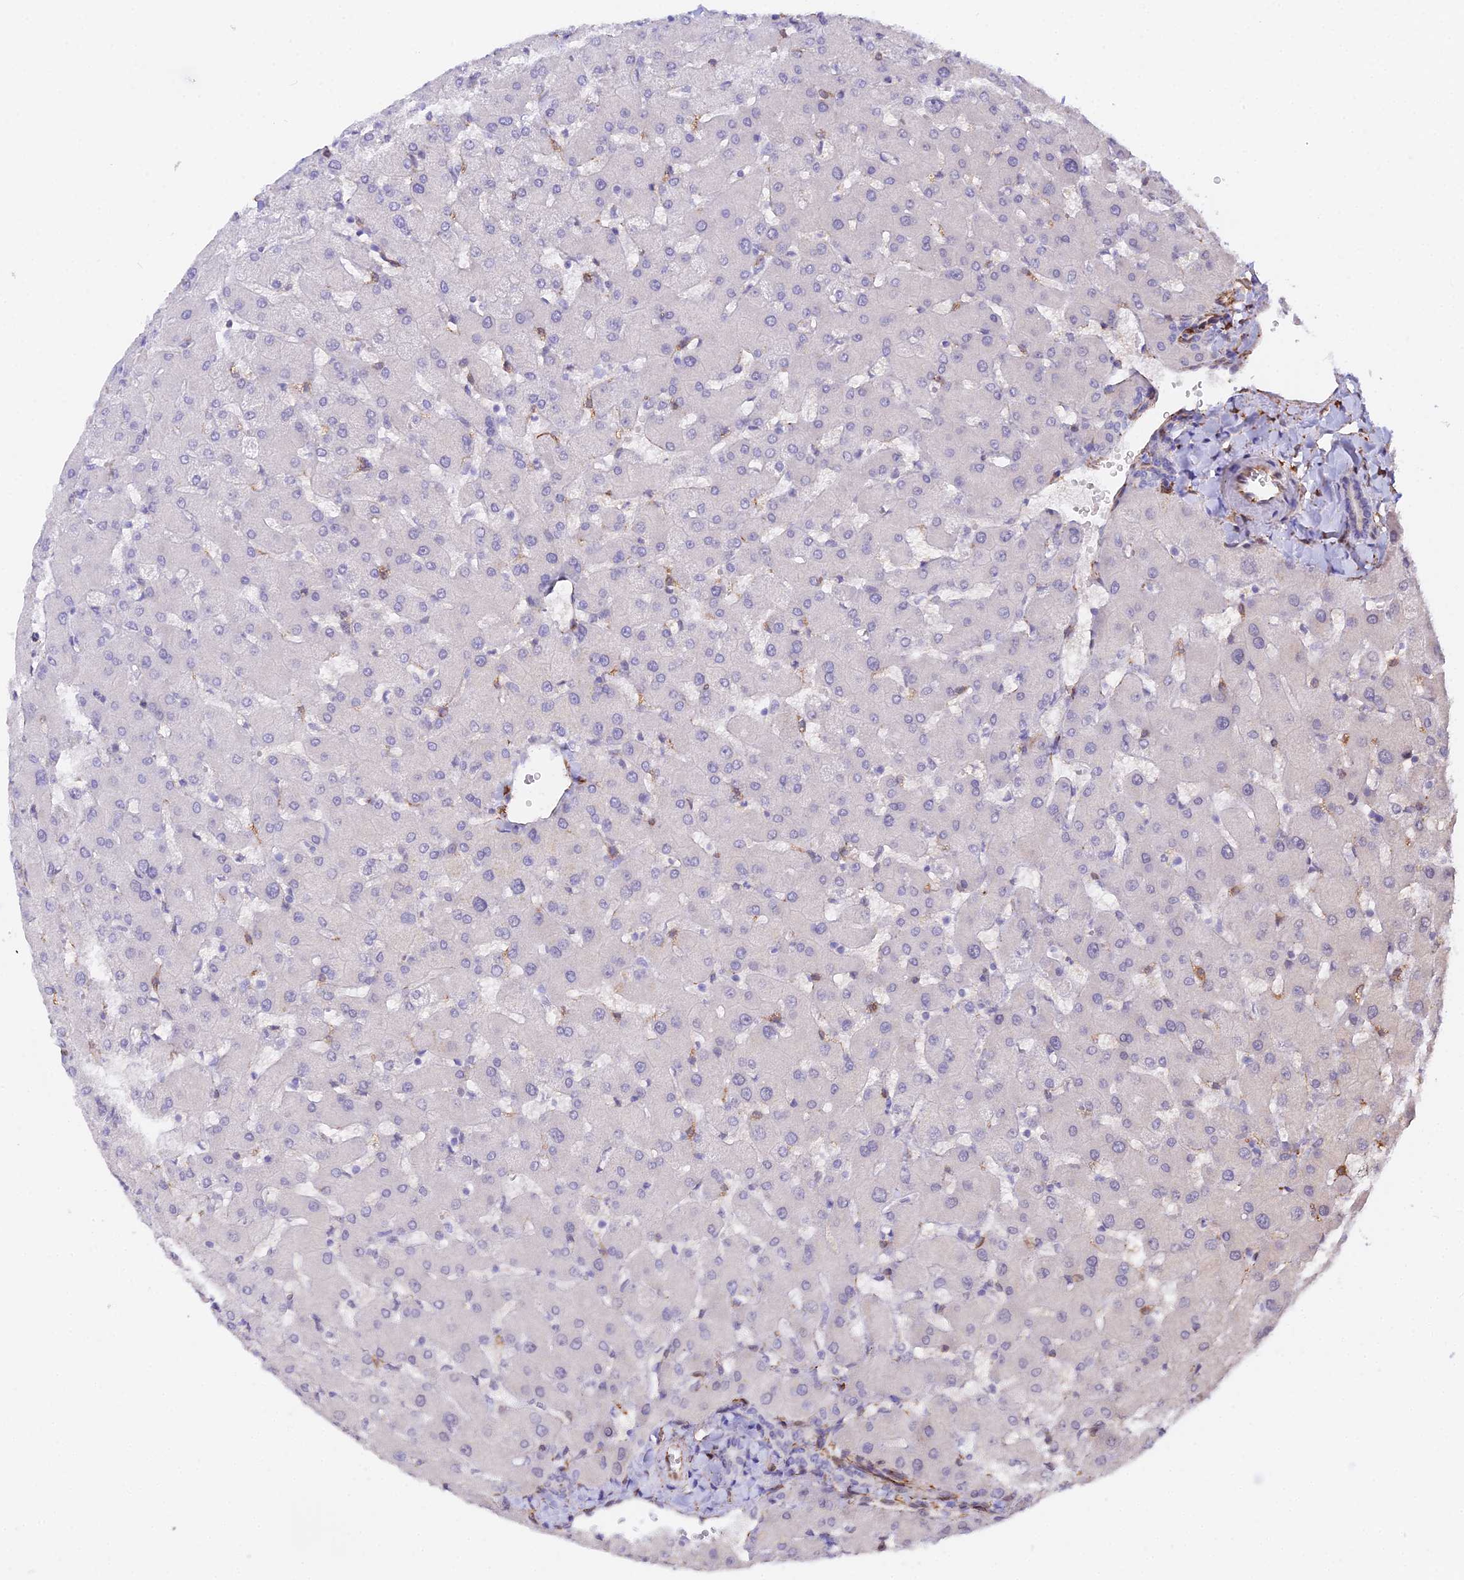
{"staining": {"intensity": "negative", "quantity": "none", "location": "none"}, "tissue": "liver", "cell_type": "Cholangiocytes", "image_type": "normal", "snomed": [{"axis": "morphology", "description": "Normal tissue, NOS"}, {"axis": "topography", "description": "Liver"}], "caption": "Human liver stained for a protein using IHC exhibits no expression in cholangiocytes.", "gene": "MXRA7", "patient": {"sex": "female", "age": 63}}